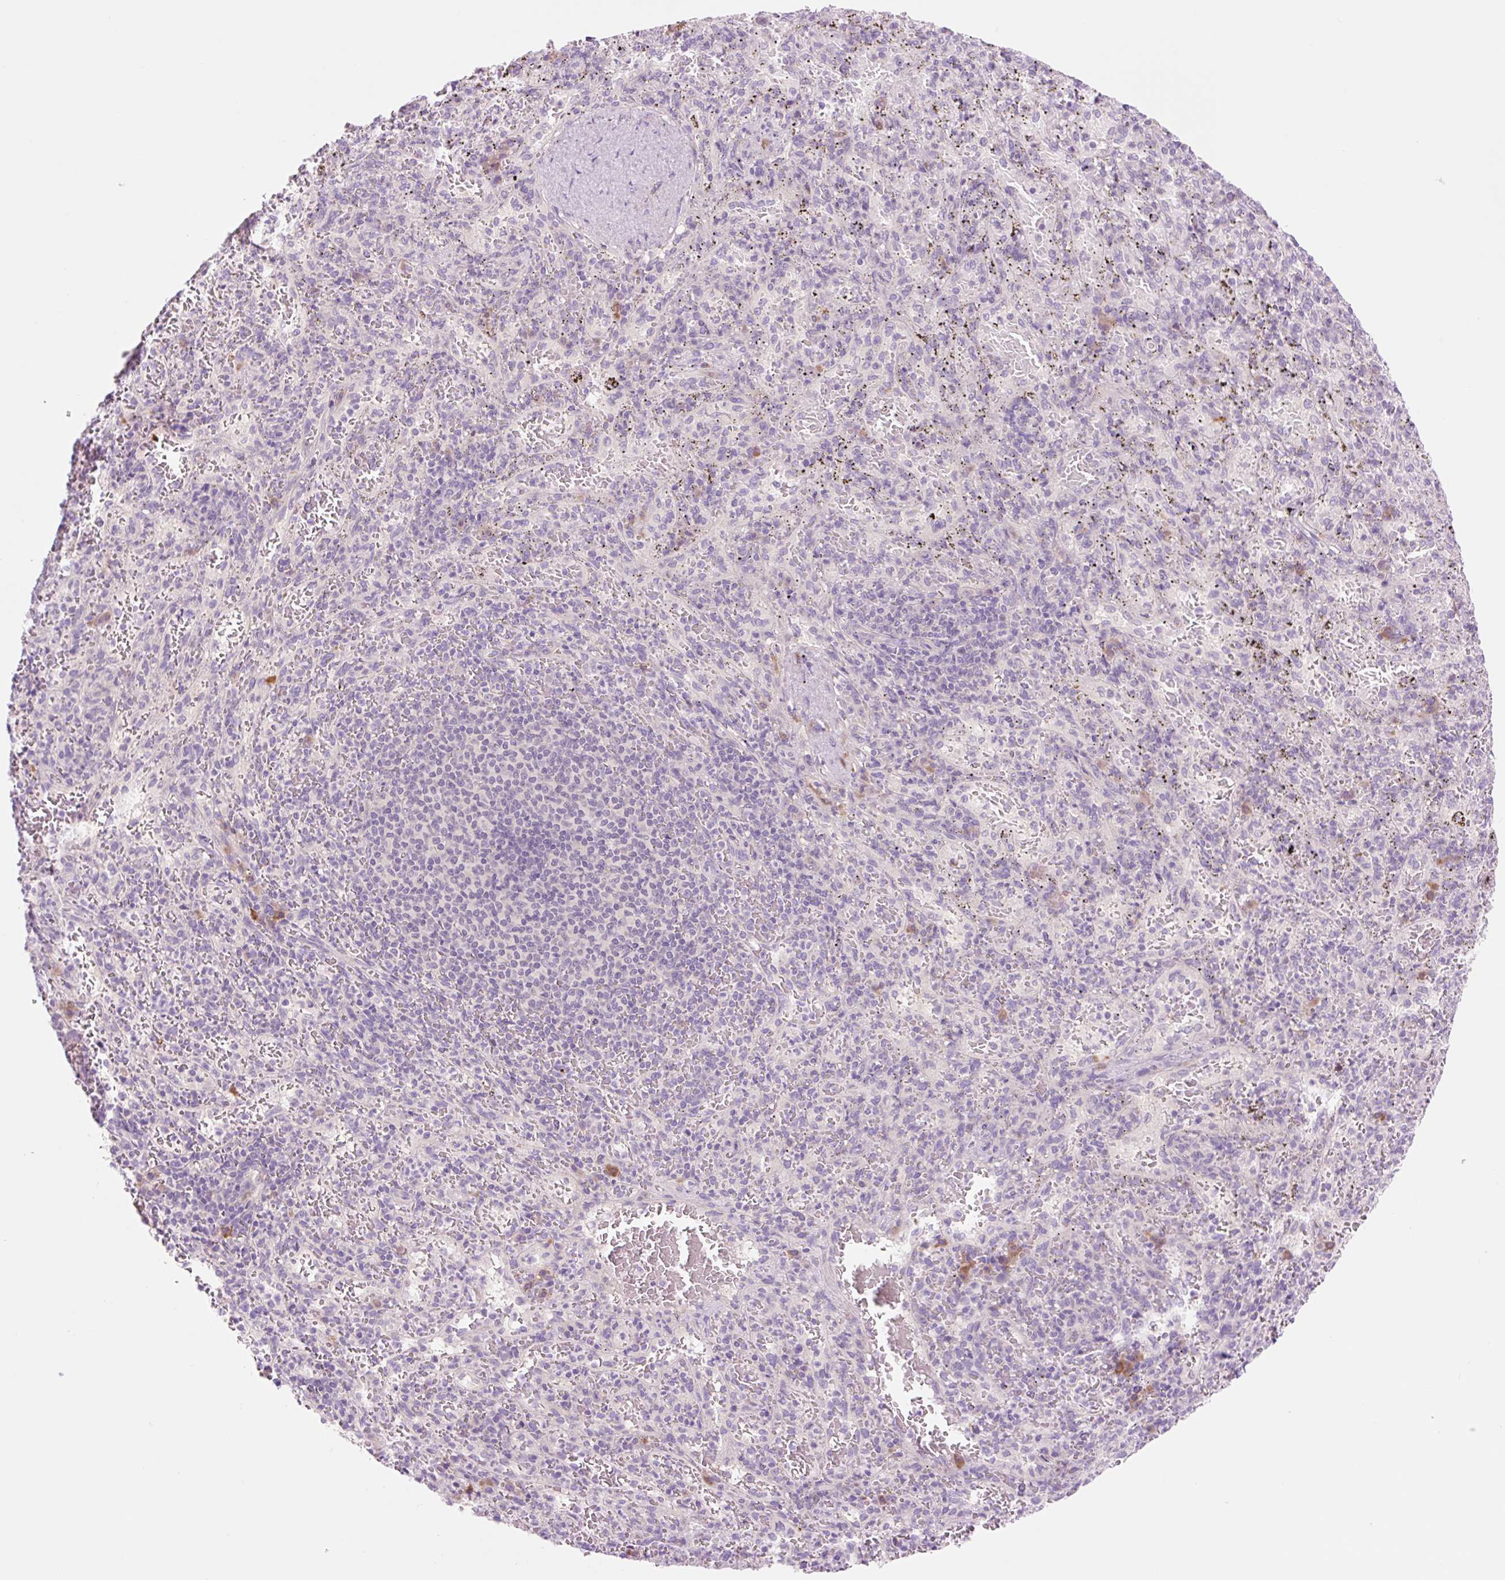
{"staining": {"intensity": "negative", "quantity": "none", "location": "none"}, "tissue": "spleen", "cell_type": "Cells in red pulp", "image_type": "normal", "snomed": [{"axis": "morphology", "description": "Normal tissue, NOS"}, {"axis": "topography", "description": "Spleen"}], "caption": "Histopathology image shows no protein positivity in cells in red pulp of normal spleen.", "gene": "CELF6", "patient": {"sex": "male", "age": 57}}